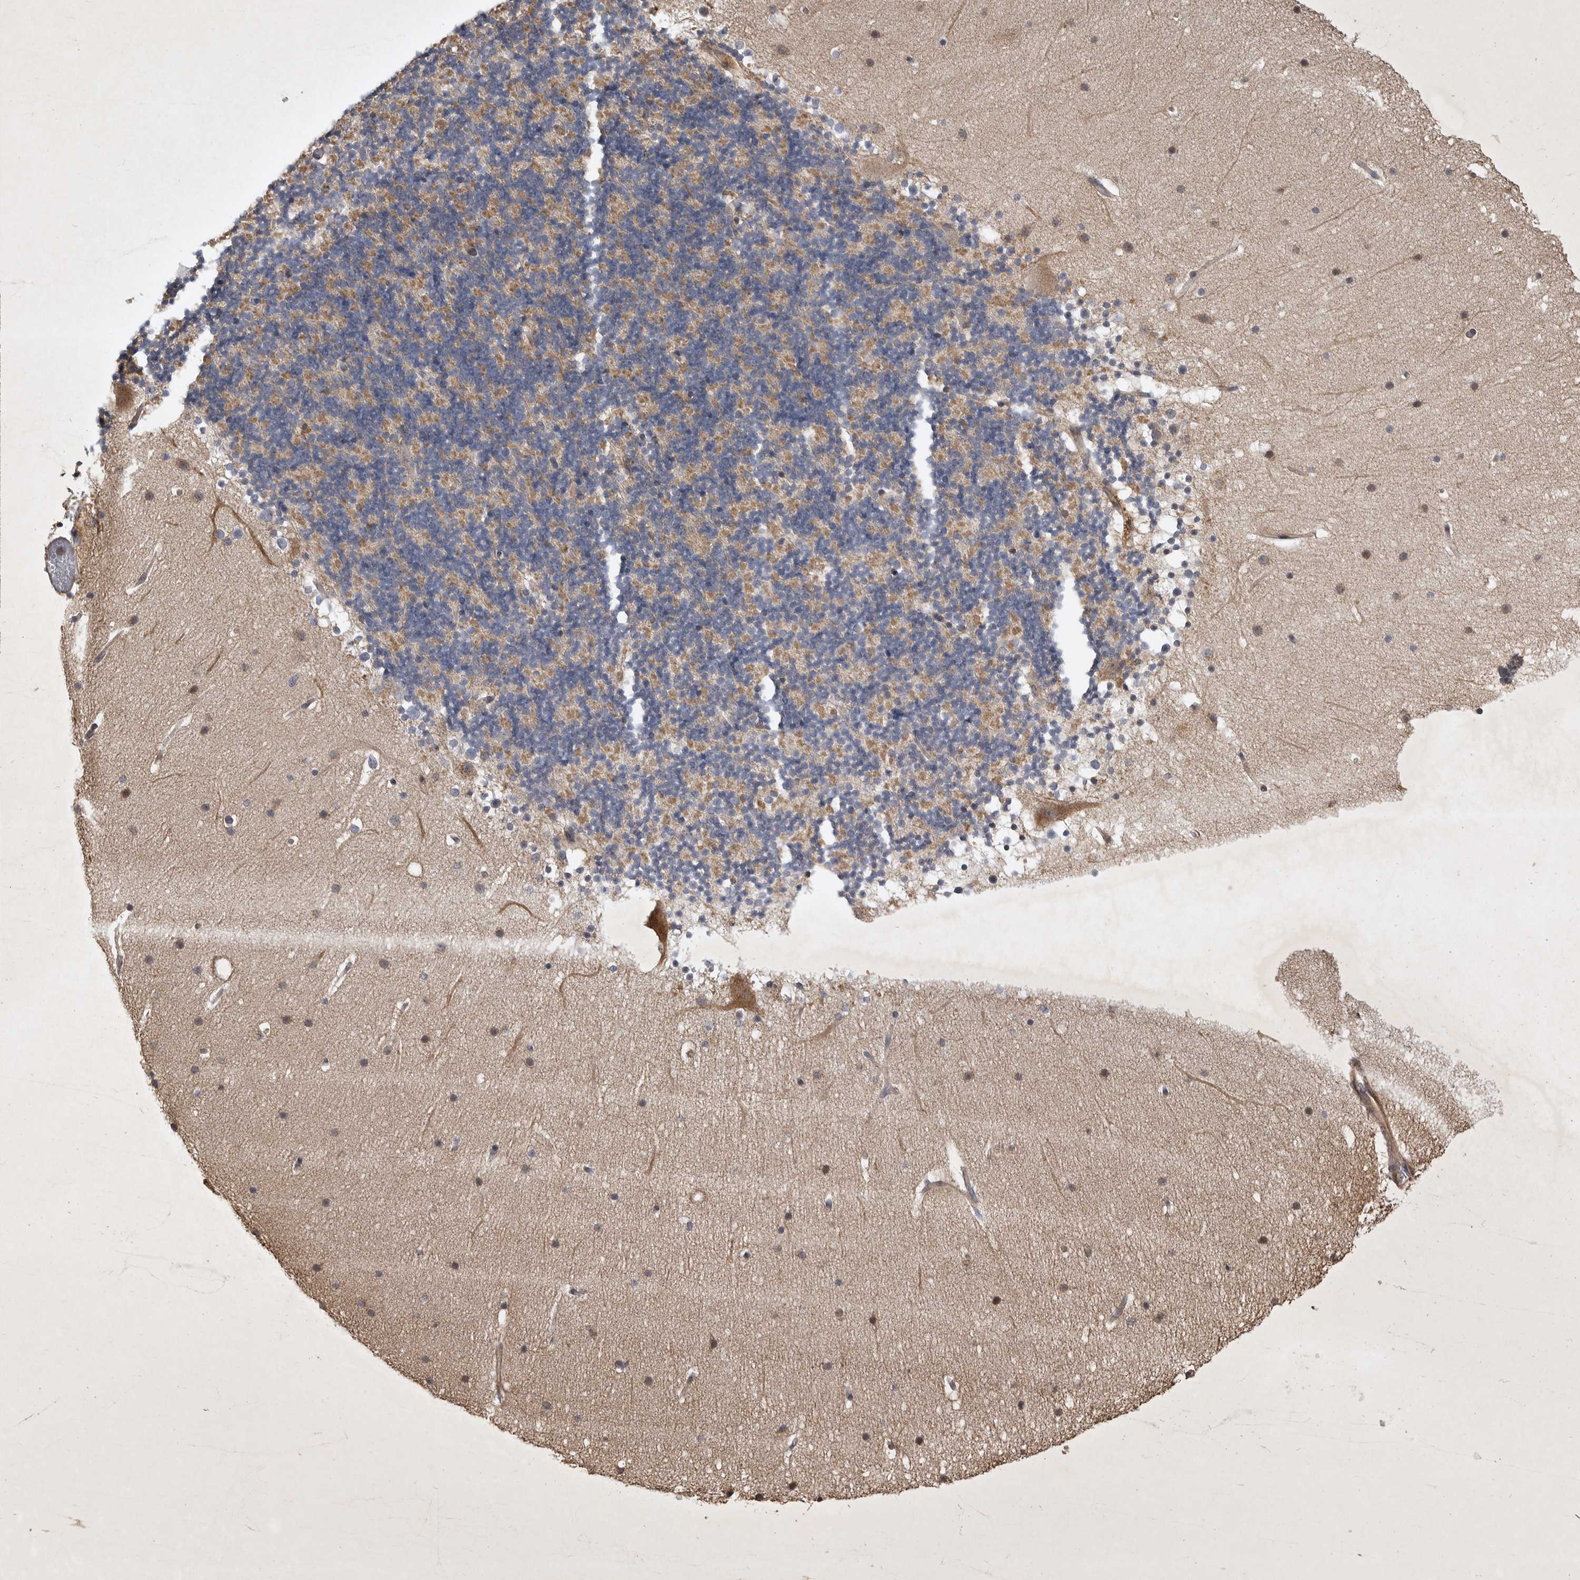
{"staining": {"intensity": "moderate", "quantity": "25%-75%", "location": "cytoplasmic/membranous"}, "tissue": "cerebellum", "cell_type": "Cells in granular layer", "image_type": "normal", "snomed": [{"axis": "morphology", "description": "Normal tissue, NOS"}, {"axis": "topography", "description": "Cerebellum"}], "caption": "A micrograph of cerebellum stained for a protein exhibits moderate cytoplasmic/membranous brown staining in cells in granular layer. (DAB IHC with brightfield microscopy, high magnification).", "gene": "EDEM3", "patient": {"sex": "male", "age": 57}}